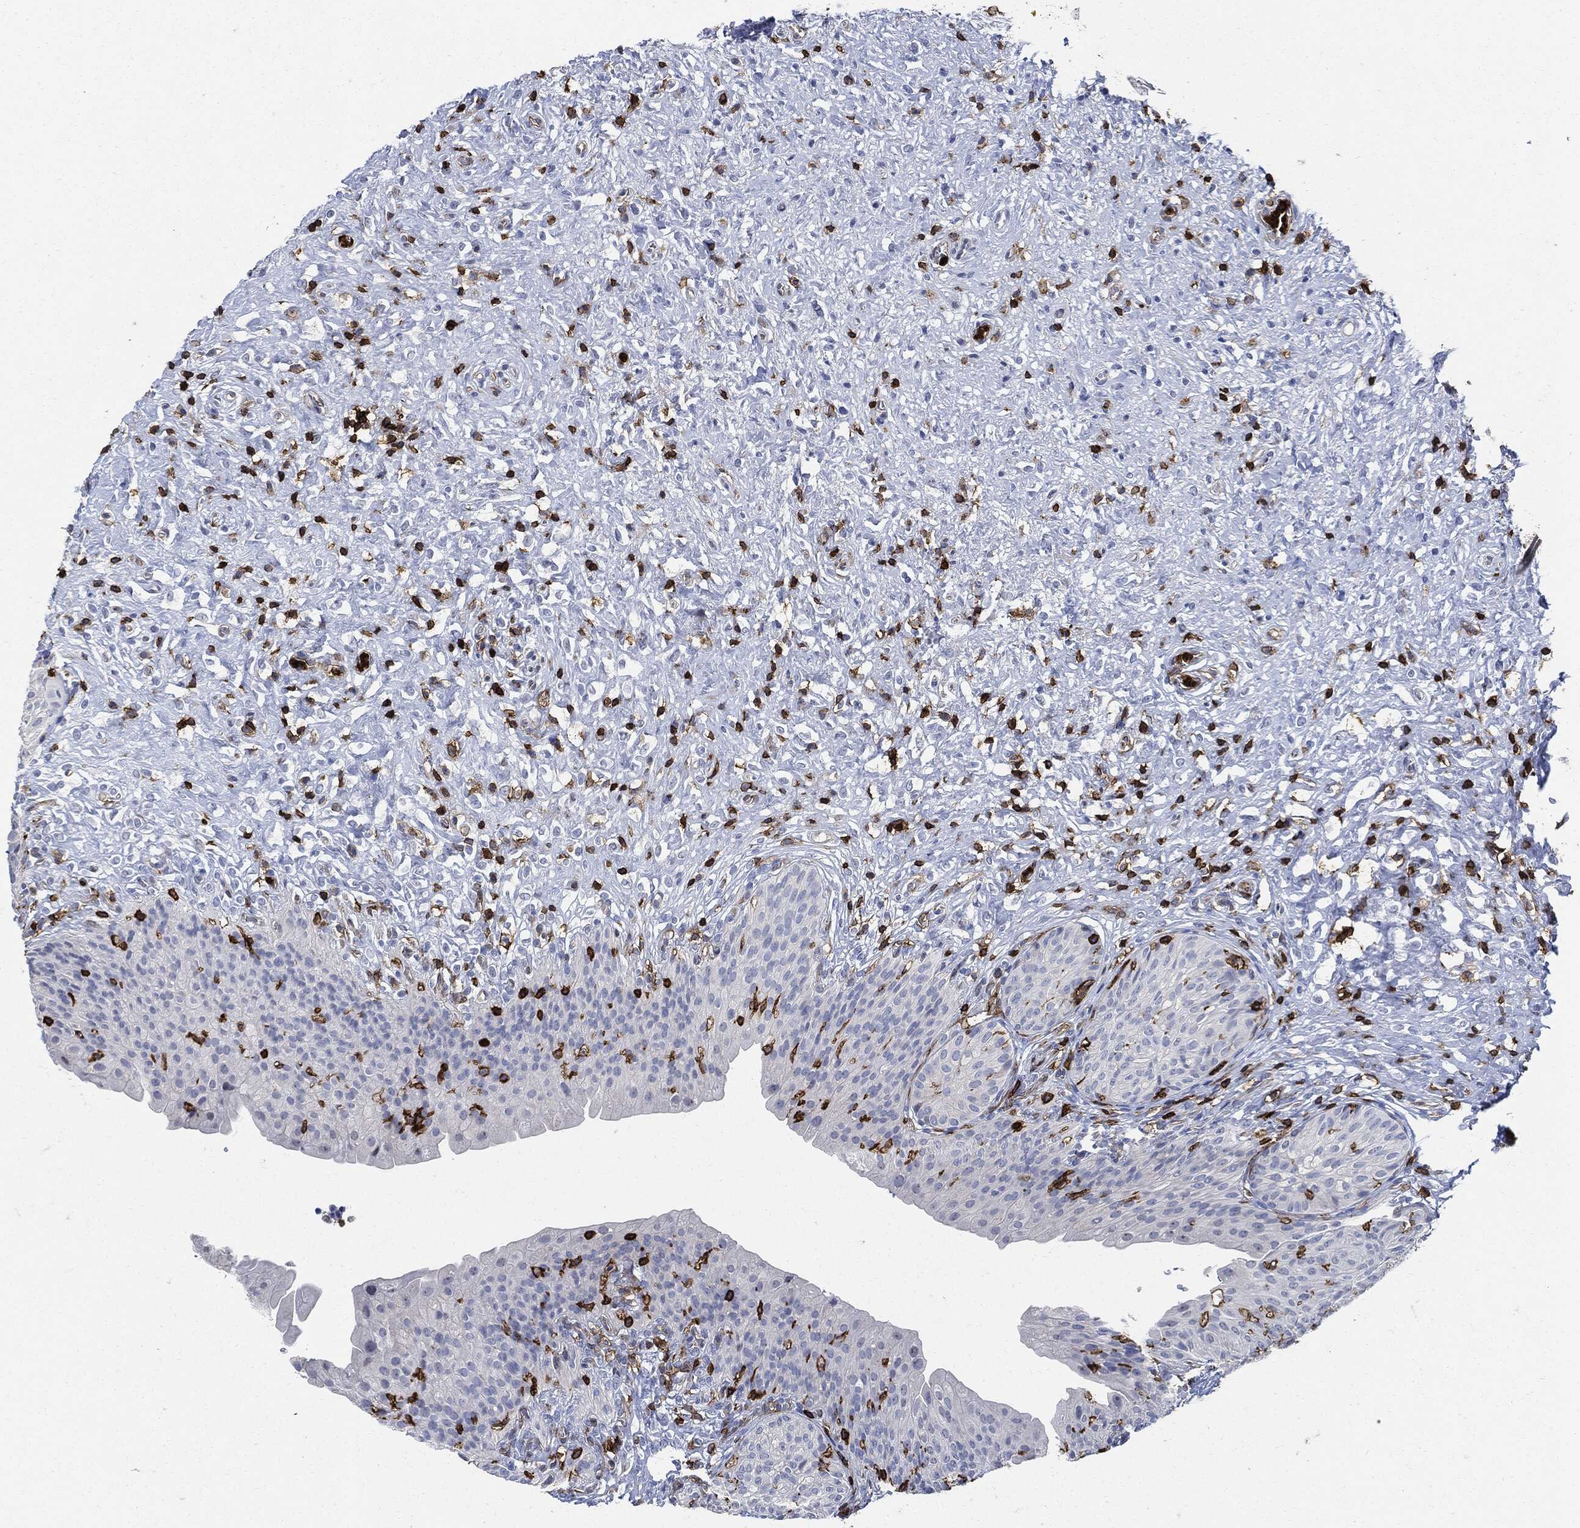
{"staining": {"intensity": "negative", "quantity": "none", "location": "none"}, "tissue": "urinary bladder", "cell_type": "Urothelial cells", "image_type": "normal", "snomed": [{"axis": "morphology", "description": "Normal tissue, NOS"}, {"axis": "topography", "description": "Urinary bladder"}], "caption": "Urothelial cells show no significant protein expression in benign urinary bladder.", "gene": "PTPRC", "patient": {"sex": "male", "age": 46}}